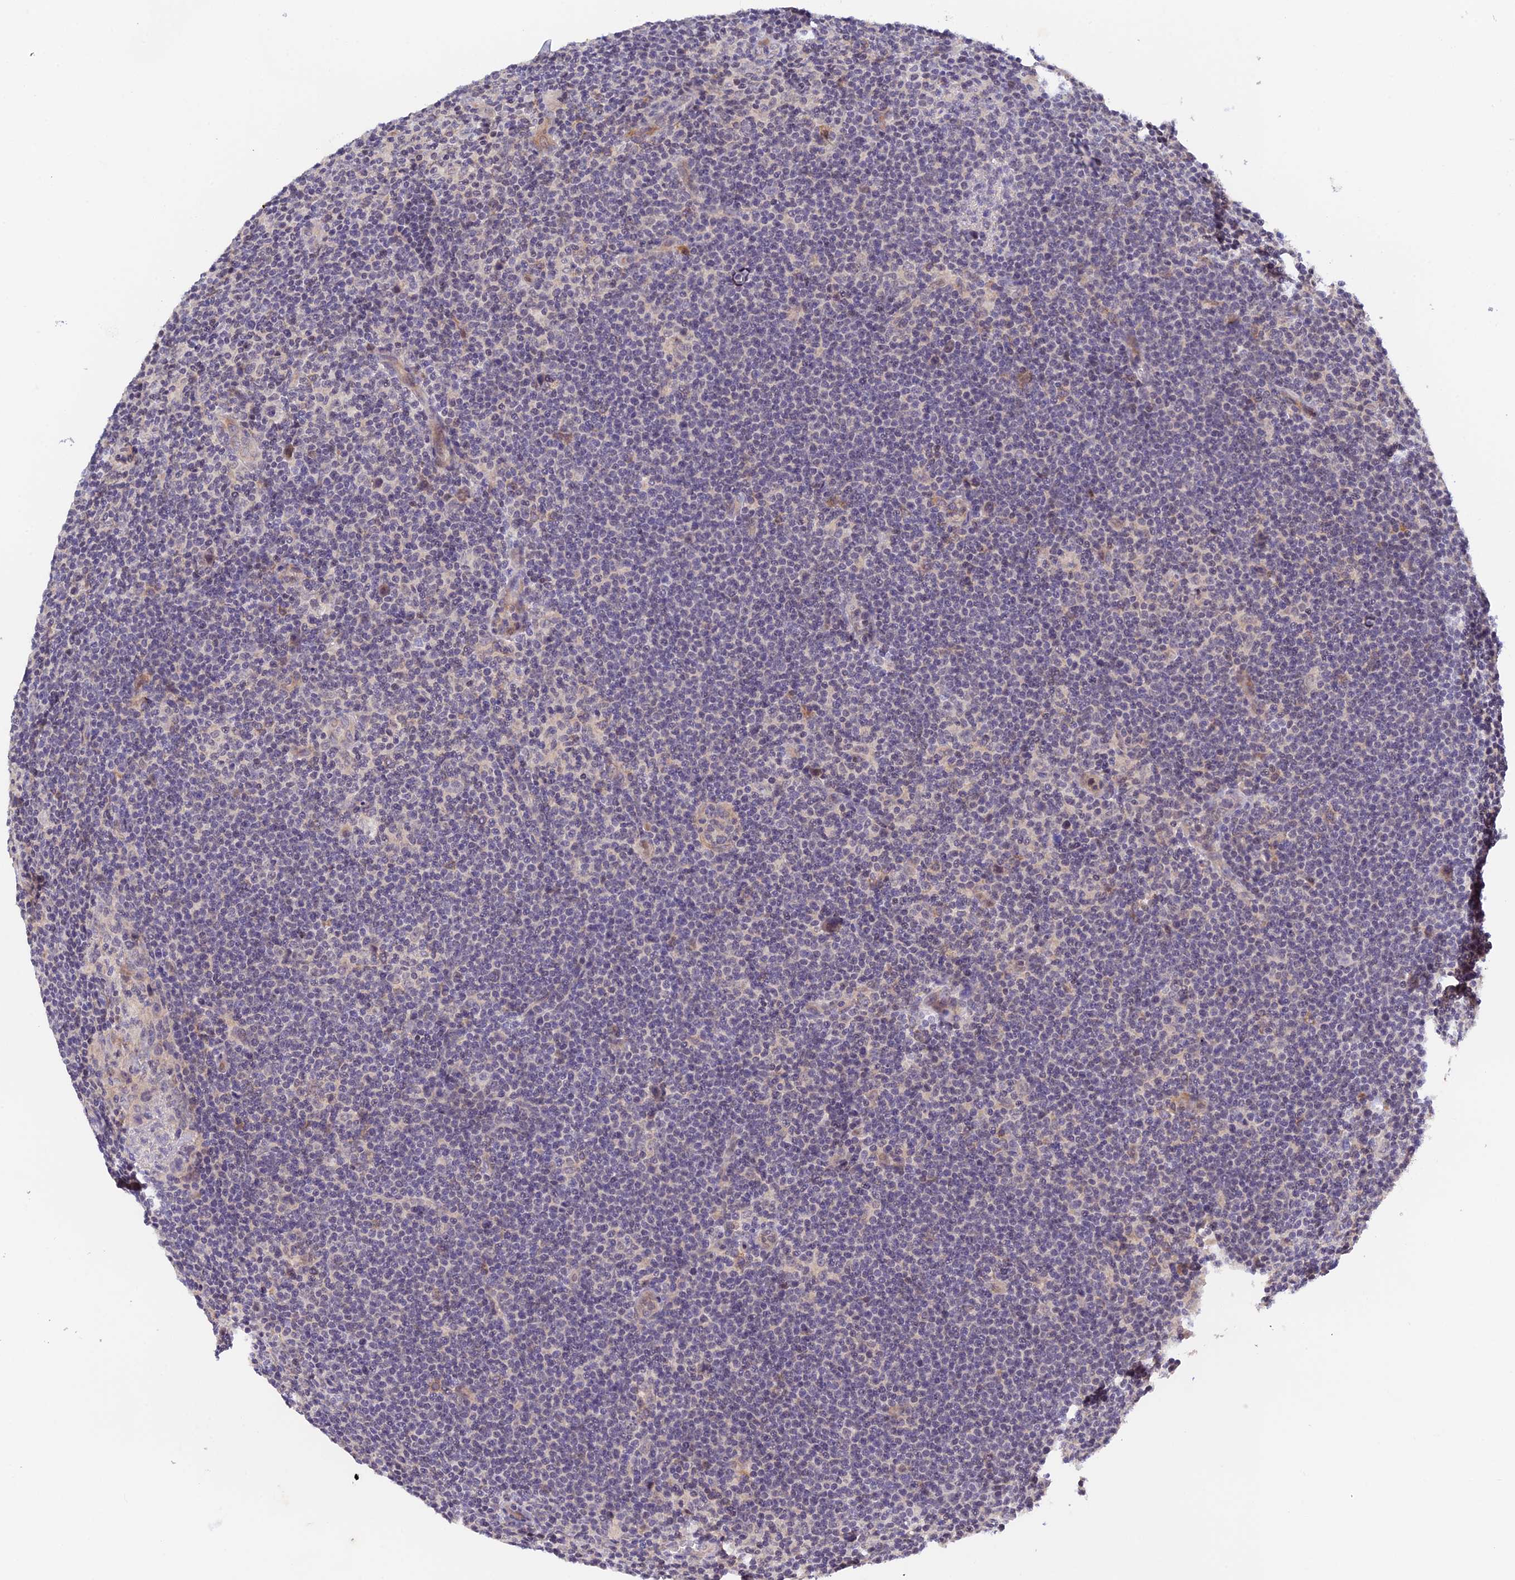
{"staining": {"intensity": "negative", "quantity": "none", "location": "none"}, "tissue": "lymphoma", "cell_type": "Tumor cells", "image_type": "cancer", "snomed": [{"axis": "morphology", "description": "Hodgkin's disease, NOS"}, {"axis": "topography", "description": "Lymph node"}], "caption": "Immunohistochemistry (IHC) of human lymphoma demonstrates no expression in tumor cells.", "gene": "CWH43", "patient": {"sex": "female", "age": 57}}